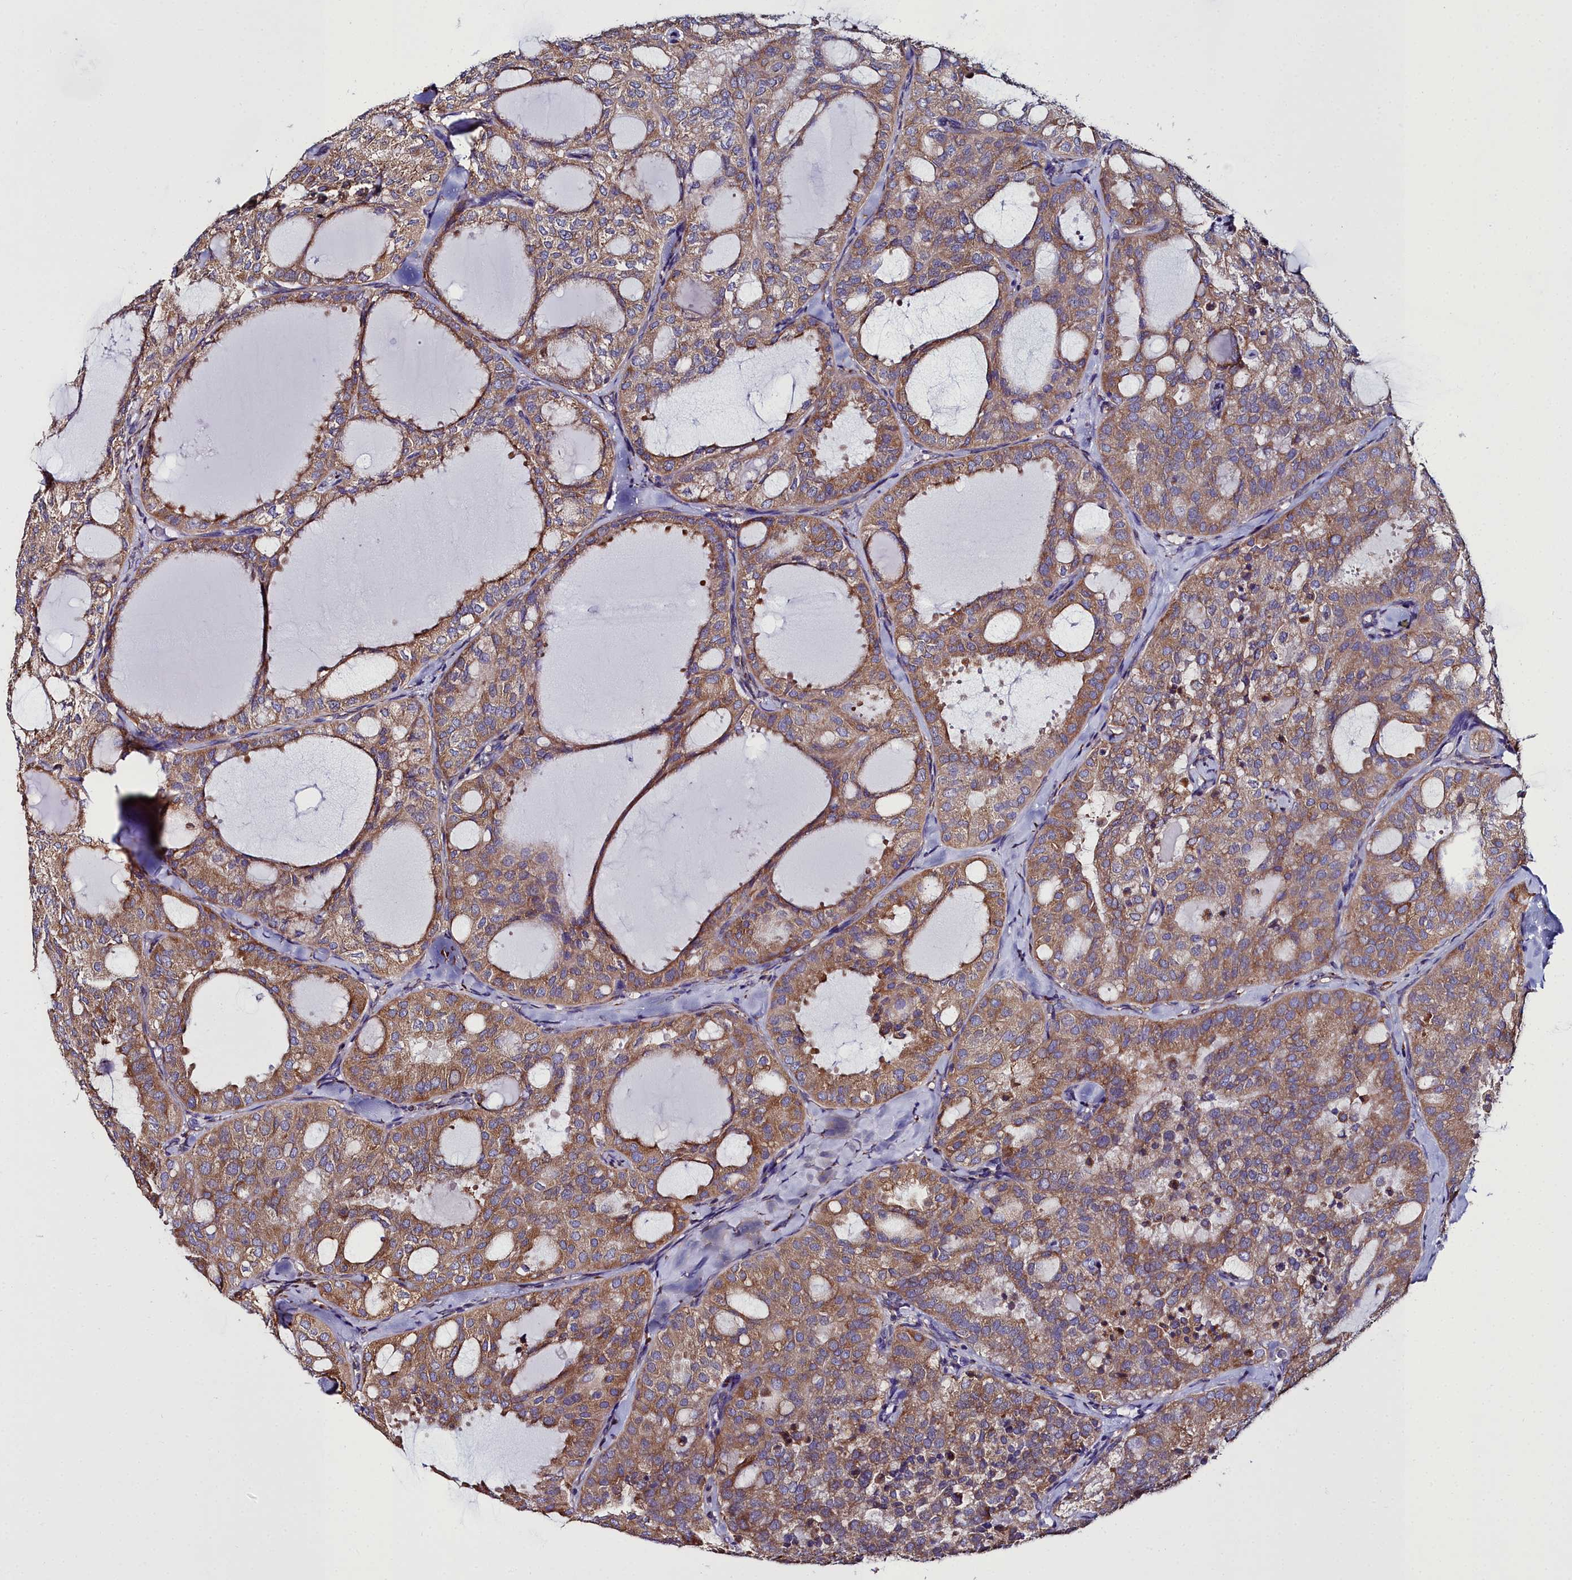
{"staining": {"intensity": "moderate", "quantity": ">75%", "location": "cytoplasmic/membranous"}, "tissue": "thyroid cancer", "cell_type": "Tumor cells", "image_type": "cancer", "snomed": [{"axis": "morphology", "description": "Follicular adenoma carcinoma, NOS"}, {"axis": "topography", "description": "Thyroid gland"}], "caption": "Protein analysis of follicular adenoma carcinoma (thyroid) tissue shows moderate cytoplasmic/membranous positivity in about >75% of tumor cells.", "gene": "TXNDC5", "patient": {"sex": "male", "age": 75}}